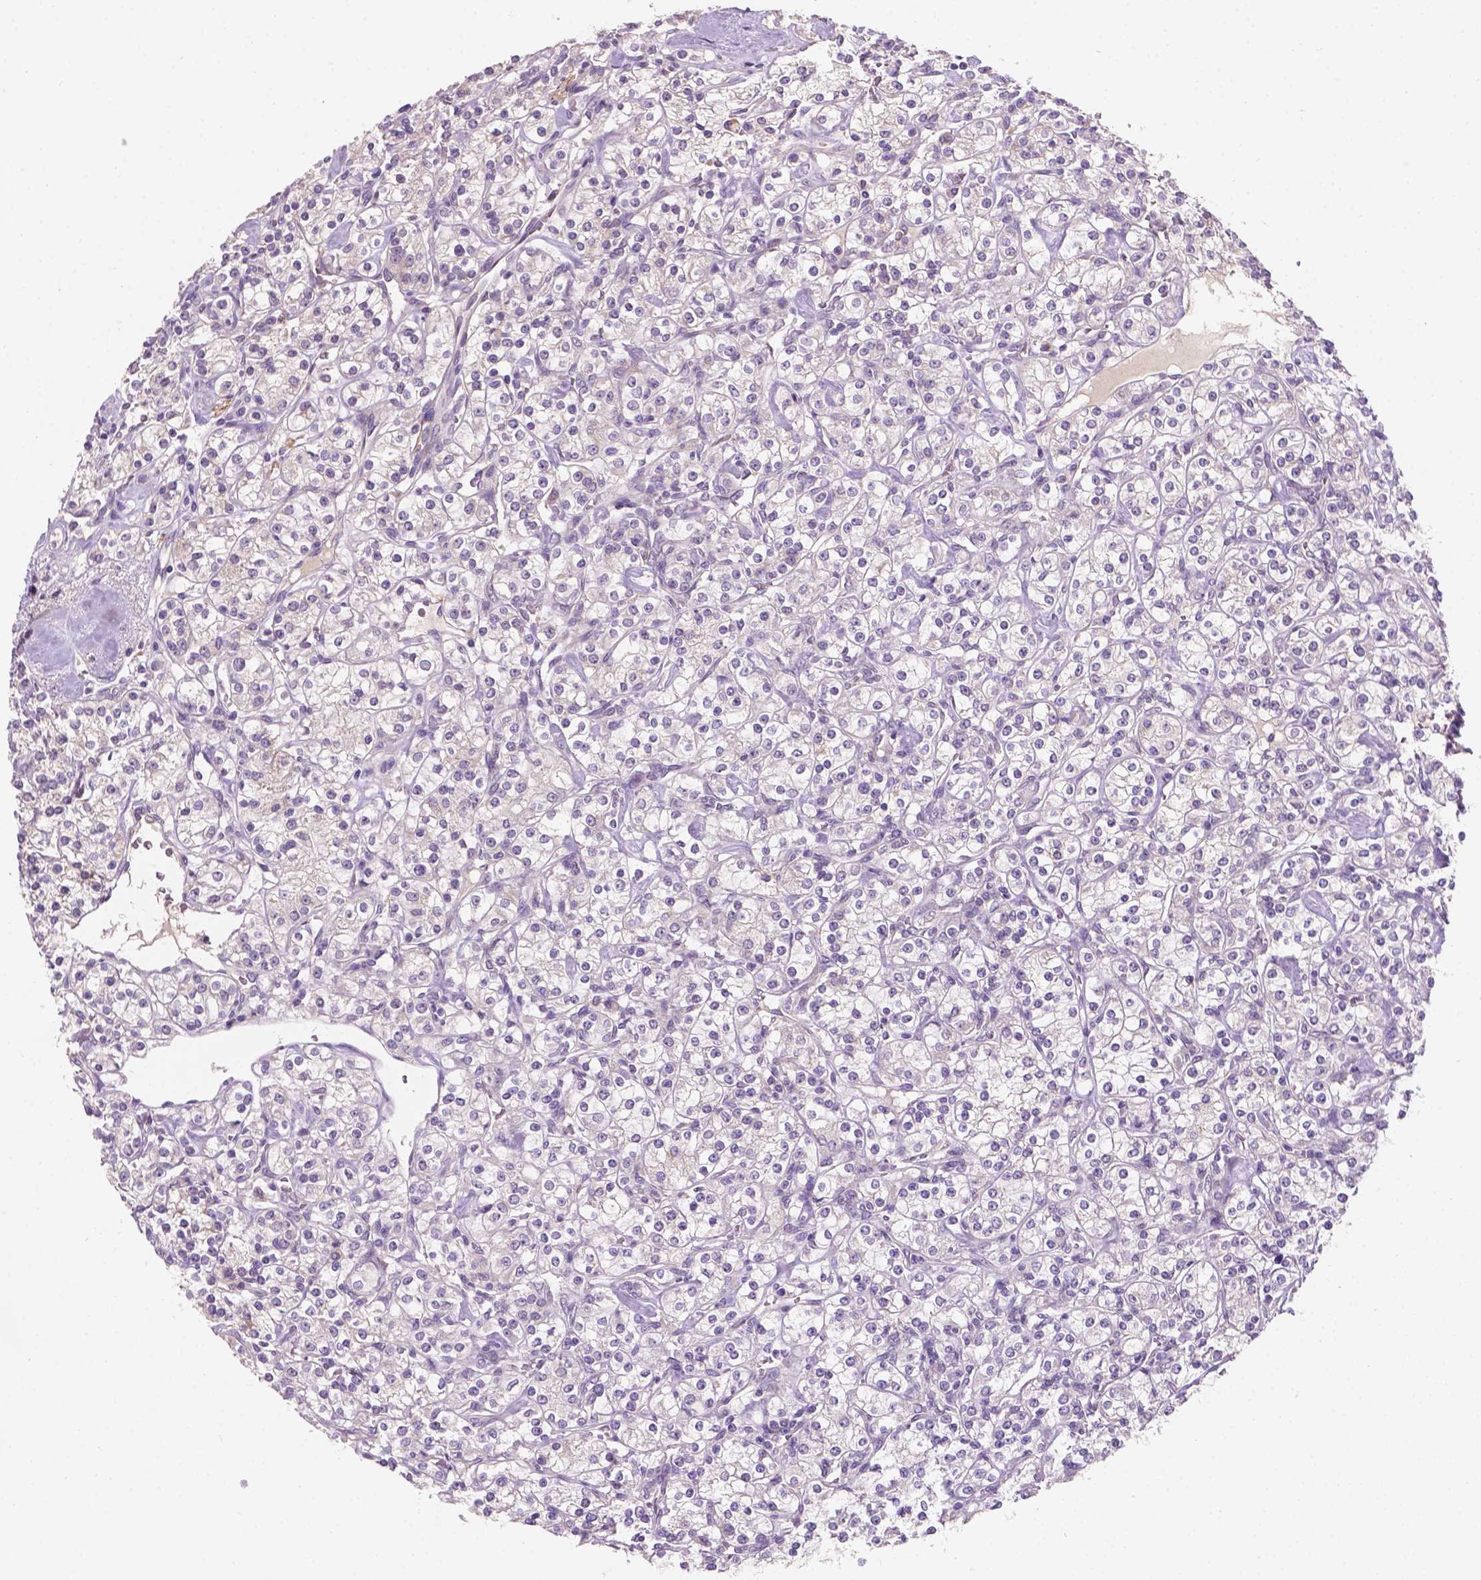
{"staining": {"intensity": "negative", "quantity": "none", "location": "none"}, "tissue": "renal cancer", "cell_type": "Tumor cells", "image_type": "cancer", "snomed": [{"axis": "morphology", "description": "Adenocarcinoma, NOS"}, {"axis": "topography", "description": "Kidney"}], "caption": "Immunohistochemical staining of adenocarcinoma (renal) displays no significant positivity in tumor cells.", "gene": "GXYLT2", "patient": {"sex": "male", "age": 77}}